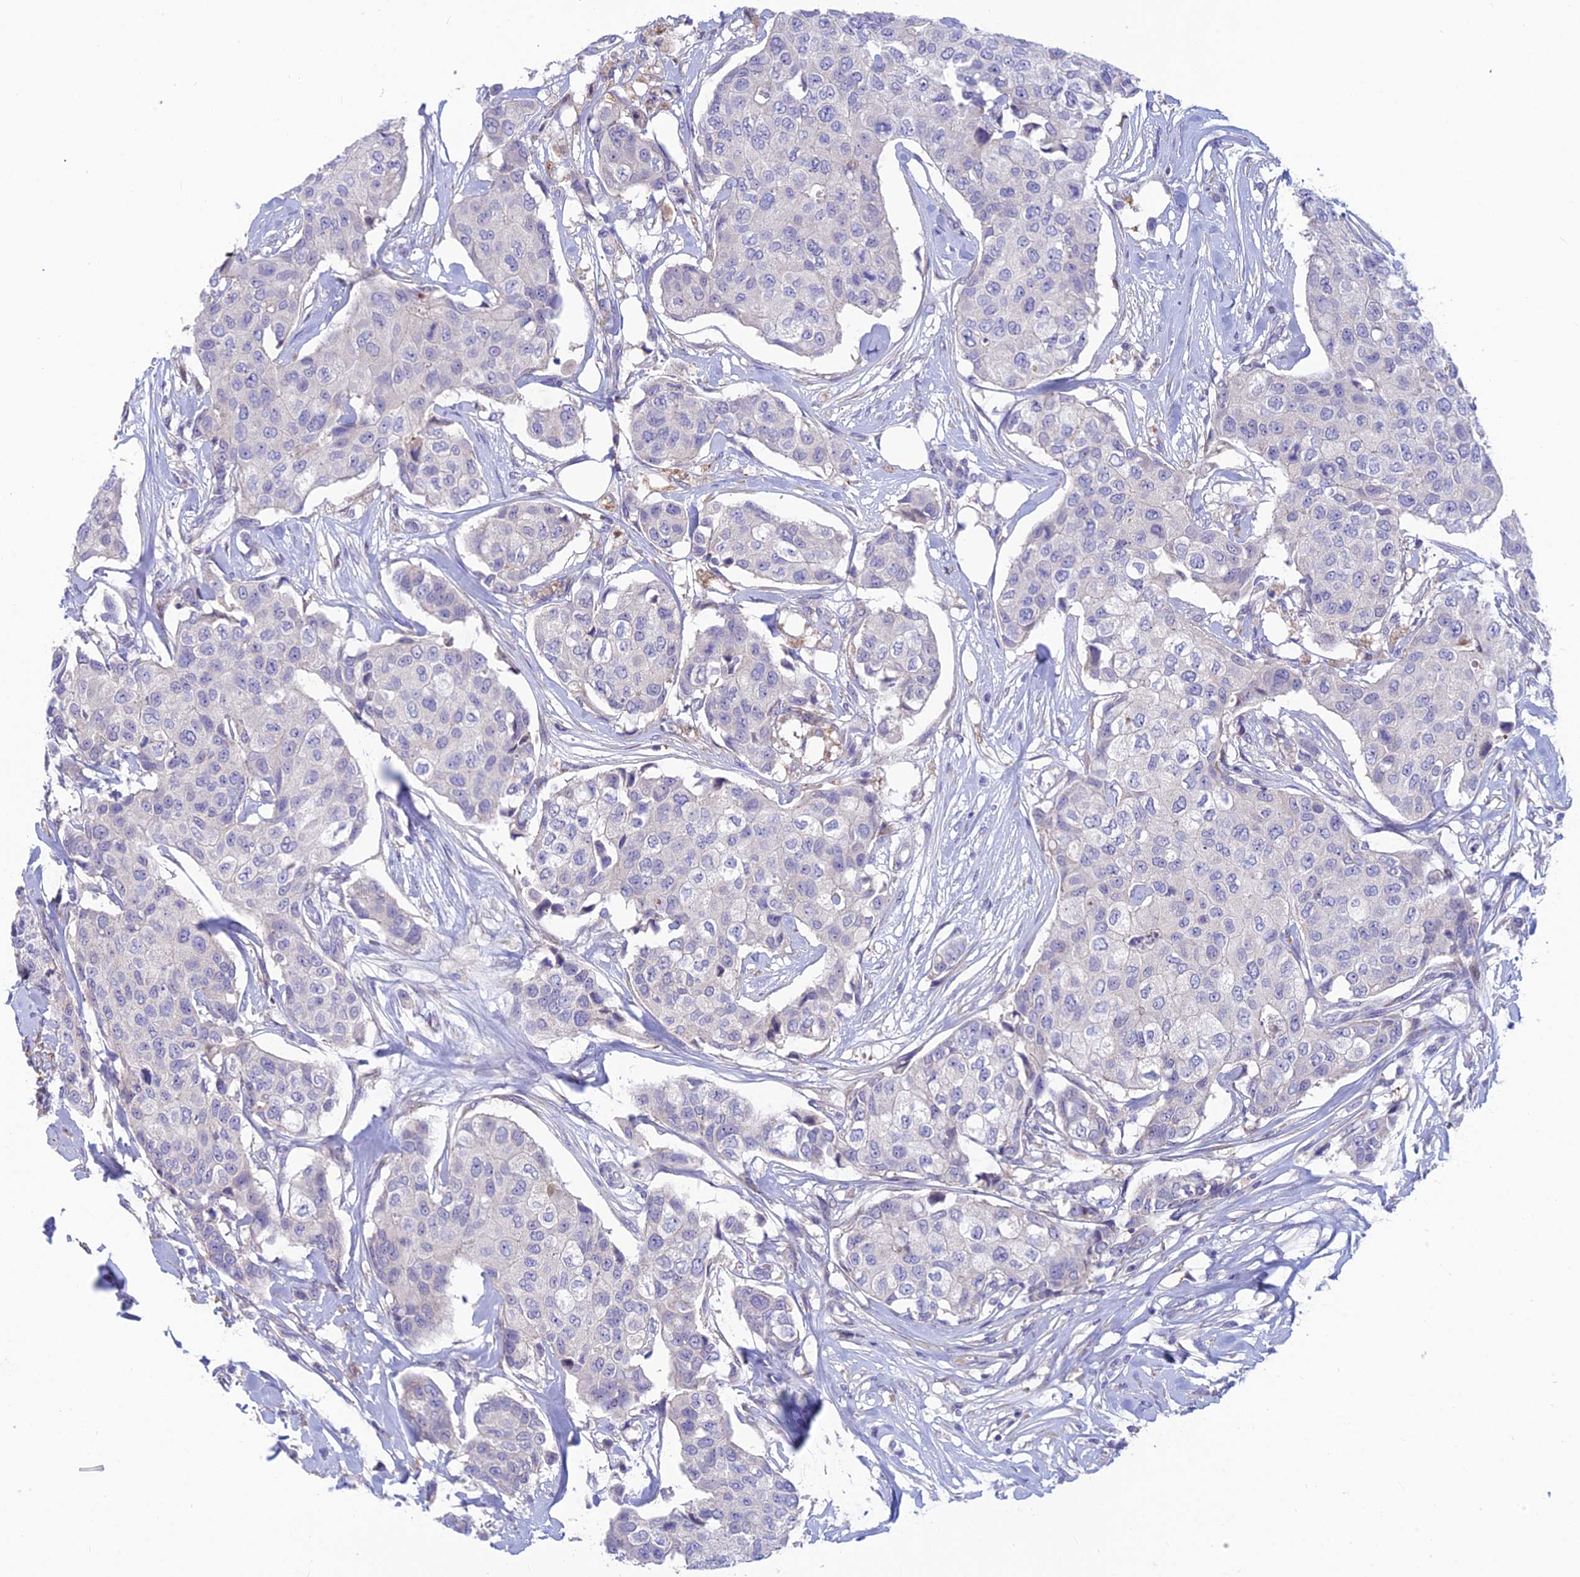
{"staining": {"intensity": "negative", "quantity": "none", "location": "none"}, "tissue": "breast cancer", "cell_type": "Tumor cells", "image_type": "cancer", "snomed": [{"axis": "morphology", "description": "Duct carcinoma"}, {"axis": "topography", "description": "Breast"}], "caption": "Immunohistochemistry (IHC) histopathology image of neoplastic tissue: breast cancer (infiltrating ductal carcinoma) stained with DAB displays no significant protein expression in tumor cells. (Immunohistochemistry, brightfield microscopy, high magnification).", "gene": "XPO7", "patient": {"sex": "female", "age": 80}}